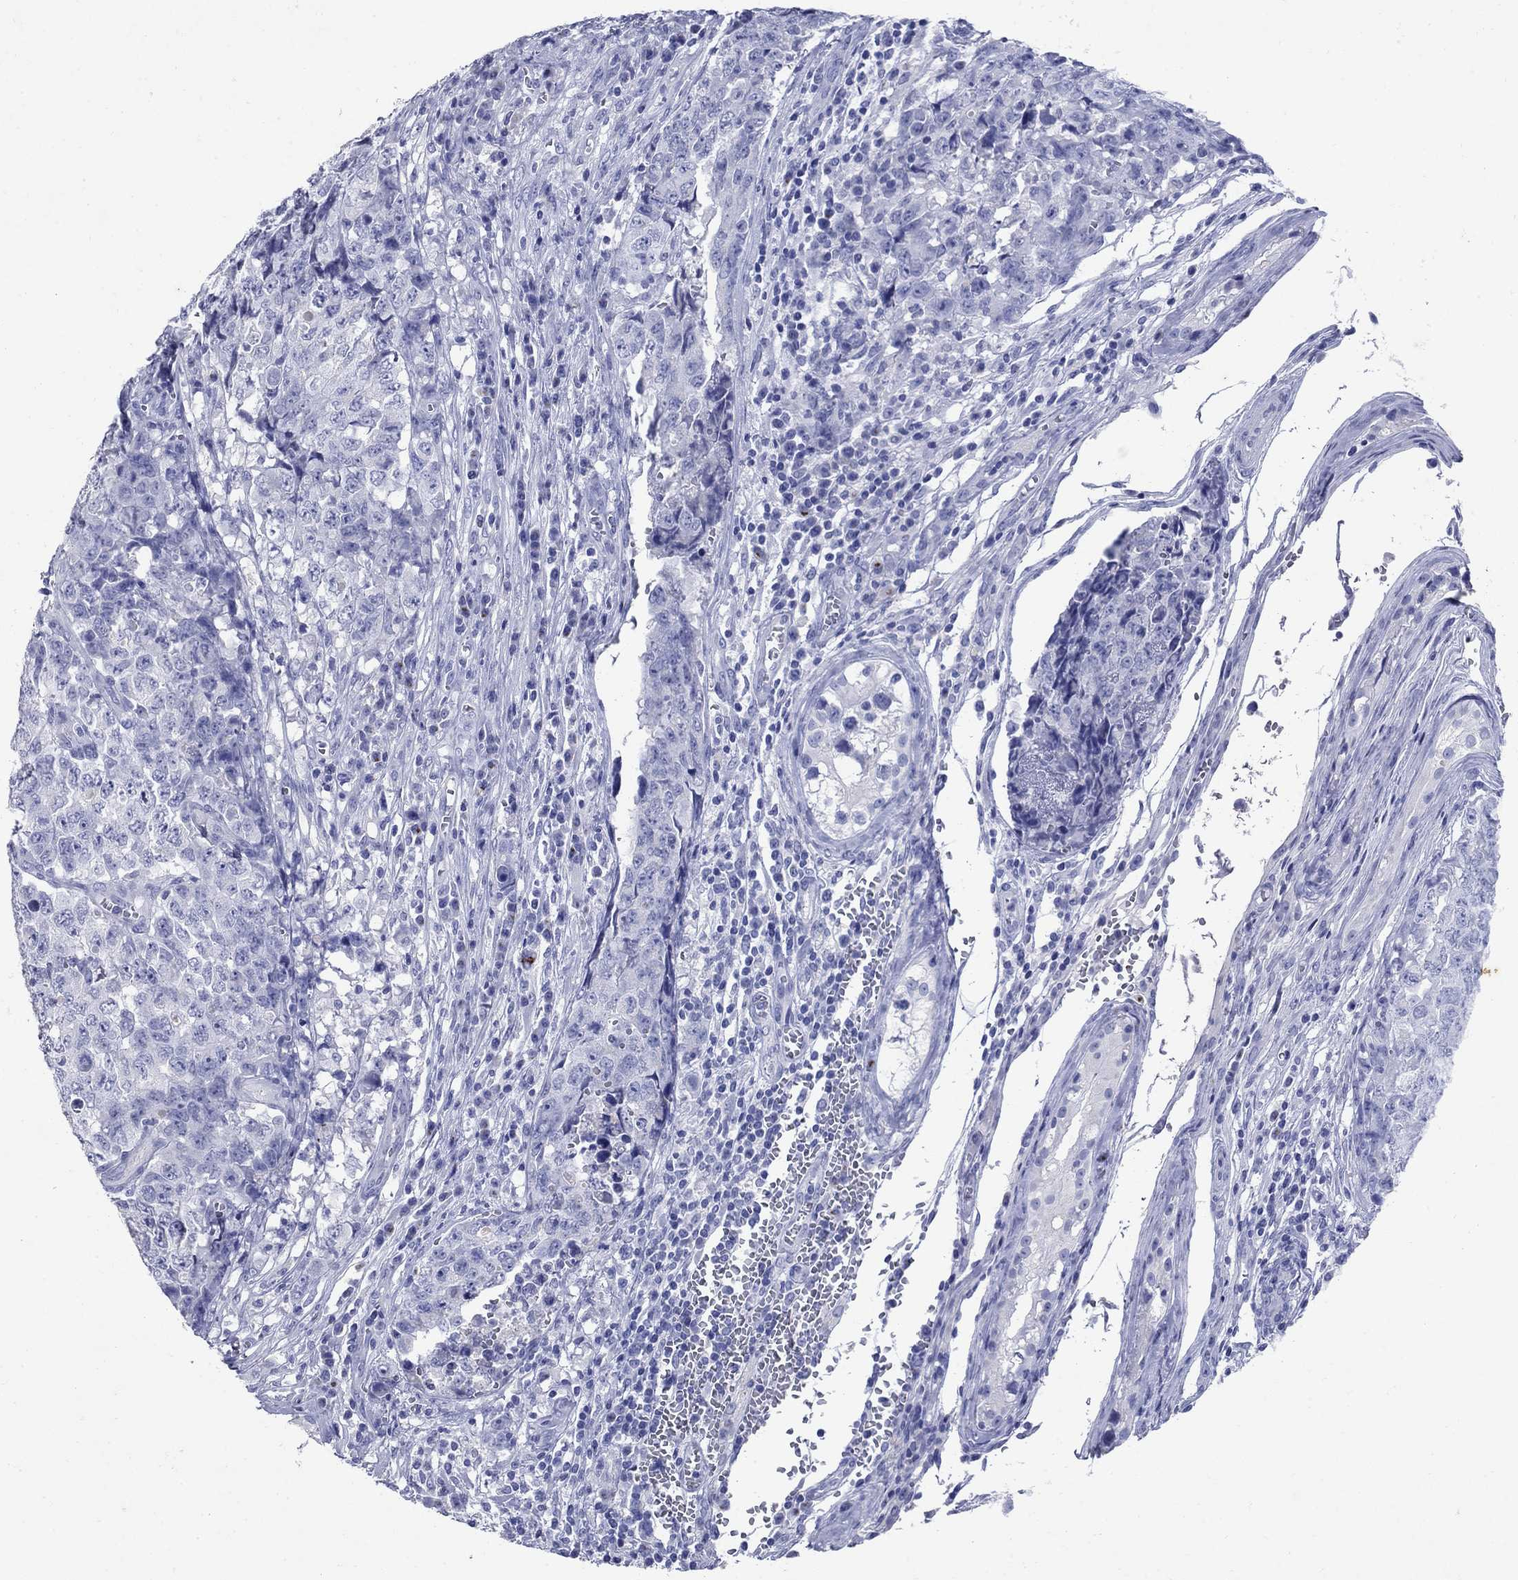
{"staining": {"intensity": "negative", "quantity": "none", "location": "none"}, "tissue": "testis cancer", "cell_type": "Tumor cells", "image_type": "cancer", "snomed": [{"axis": "morphology", "description": "Carcinoma, Embryonal, NOS"}, {"axis": "topography", "description": "Testis"}], "caption": "There is no significant positivity in tumor cells of embryonal carcinoma (testis). (Stains: DAB immunohistochemistry with hematoxylin counter stain, Microscopy: brightfield microscopy at high magnification).", "gene": "CD1A", "patient": {"sex": "male", "age": 23}}